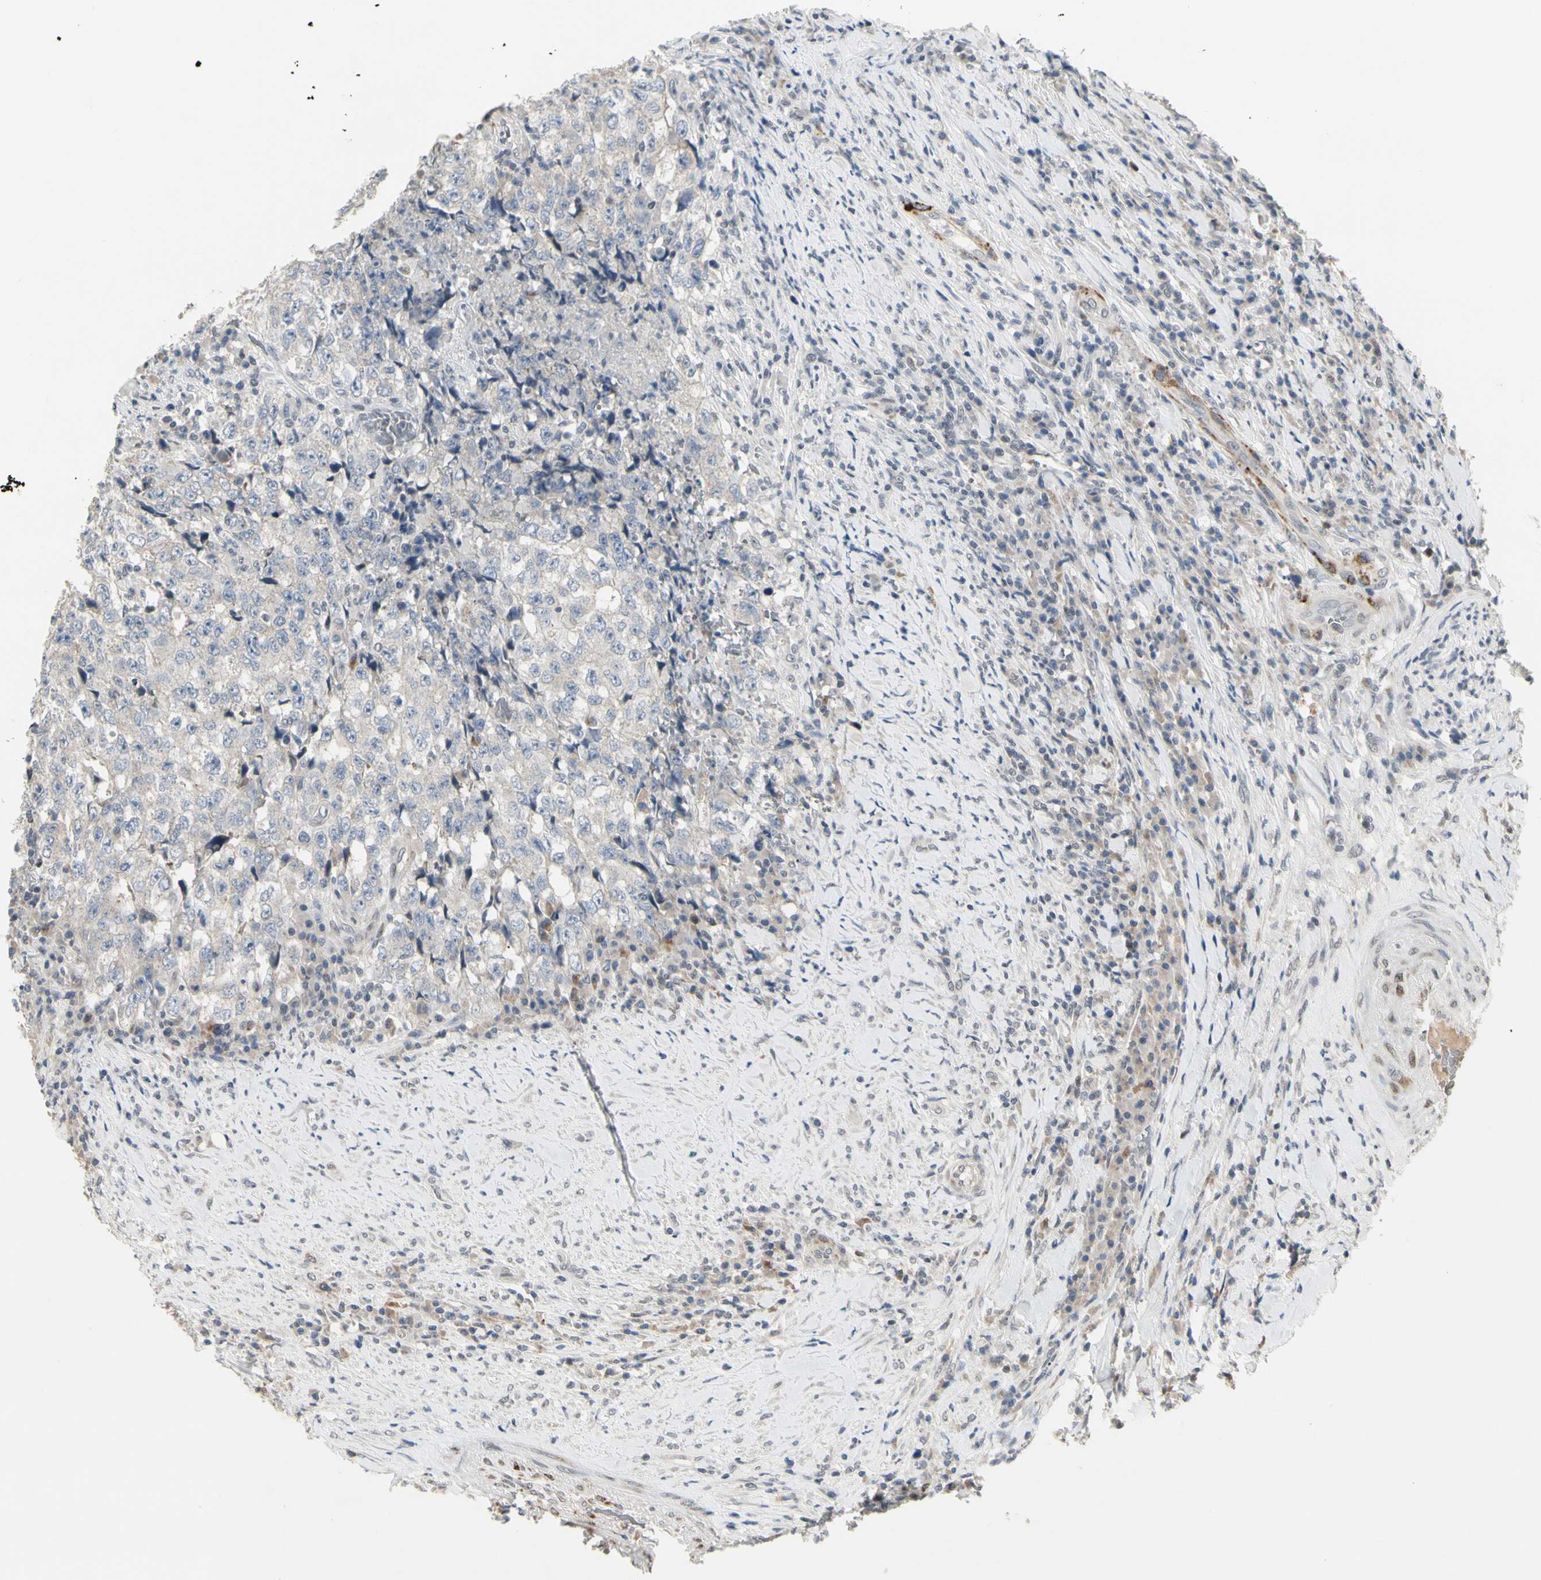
{"staining": {"intensity": "negative", "quantity": "none", "location": "none"}, "tissue": "testis cancer", "cell_type": "Tumor cells", "image_type": "cancer", "snomed": [{"axis": "morphology", "description": "Necrosis, NOS"}, {"axis": "morphology", "description": "Carcinoma, Embryonal, NOS"}, {"axis": "topography", "description": "Testis"}], "caption": "High power microscopy histopathology image of an immunohistochemistry (IHC) micrograph of testis cancer, revealing no significant staining in tumor cells. (DAB (3,3'-diaminobenzidine) immunohistochemistry (IHC), high magnification).", "gene": "GREM1", "patient": {"sex": "male", "age": 19}}